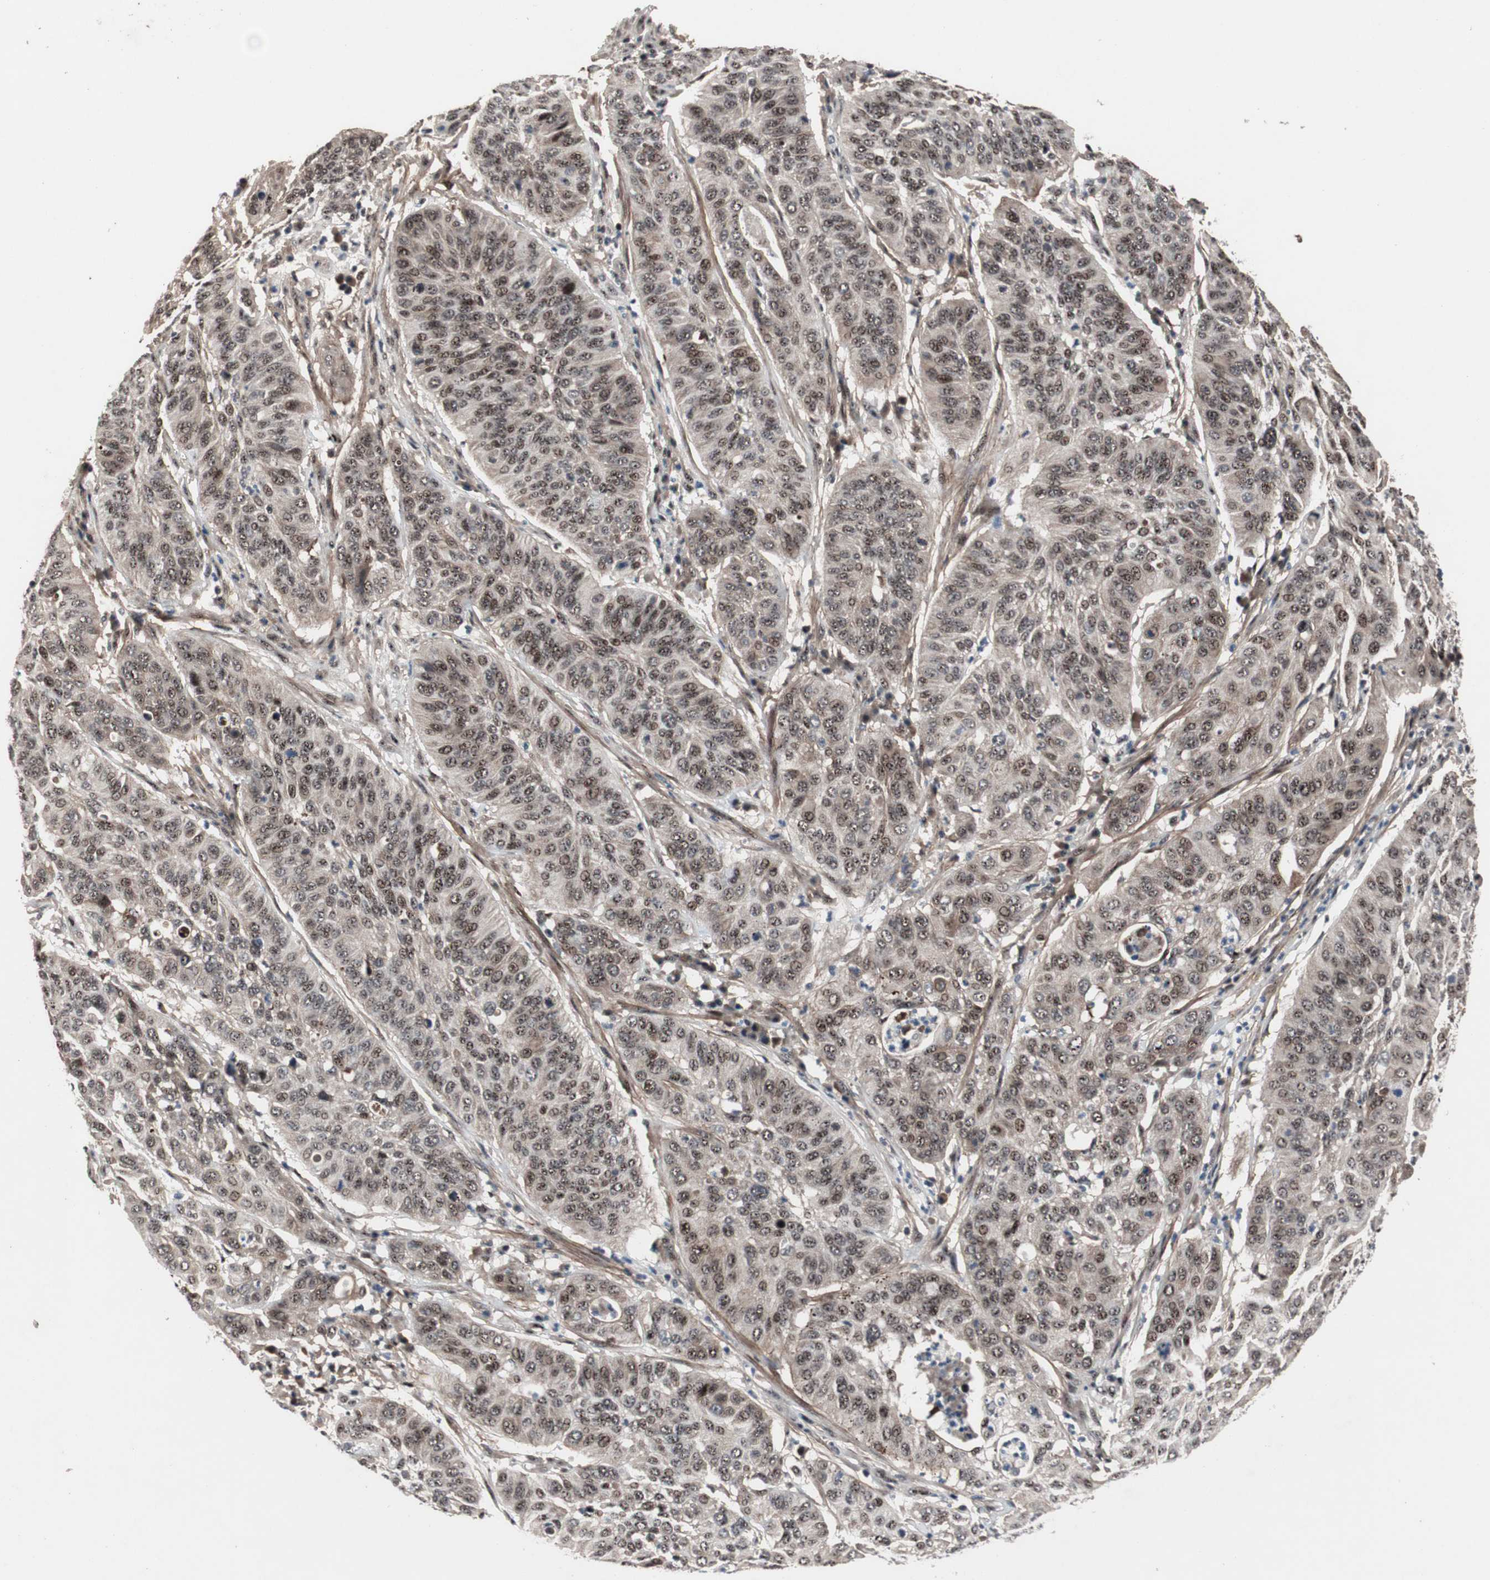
{"staining": {"intensity": "weak", "quantity": ">75%", "location": "cytoplasmic/membranous,nuclear"}, "tissue": "cervical cancer", "cell_type": "Tumor cells", "image_type": "cancer", "snomed": [{"axis": "morphology", "description": "Squamous cell carcinoma, NOS"}, {"axis": "topography", "description": "Cervix"}], "caption": "This photomicrograph exhibits cervical cancer stained with immunohistochemistry to label a protein in brown. The cytoplasmic/membranous and nuclear of tumor cells show weak positivity for the protein. Nuclei are counter-stained blue.", "gene": "SOX7", "patient": {"sex": "female", "age": 39}}